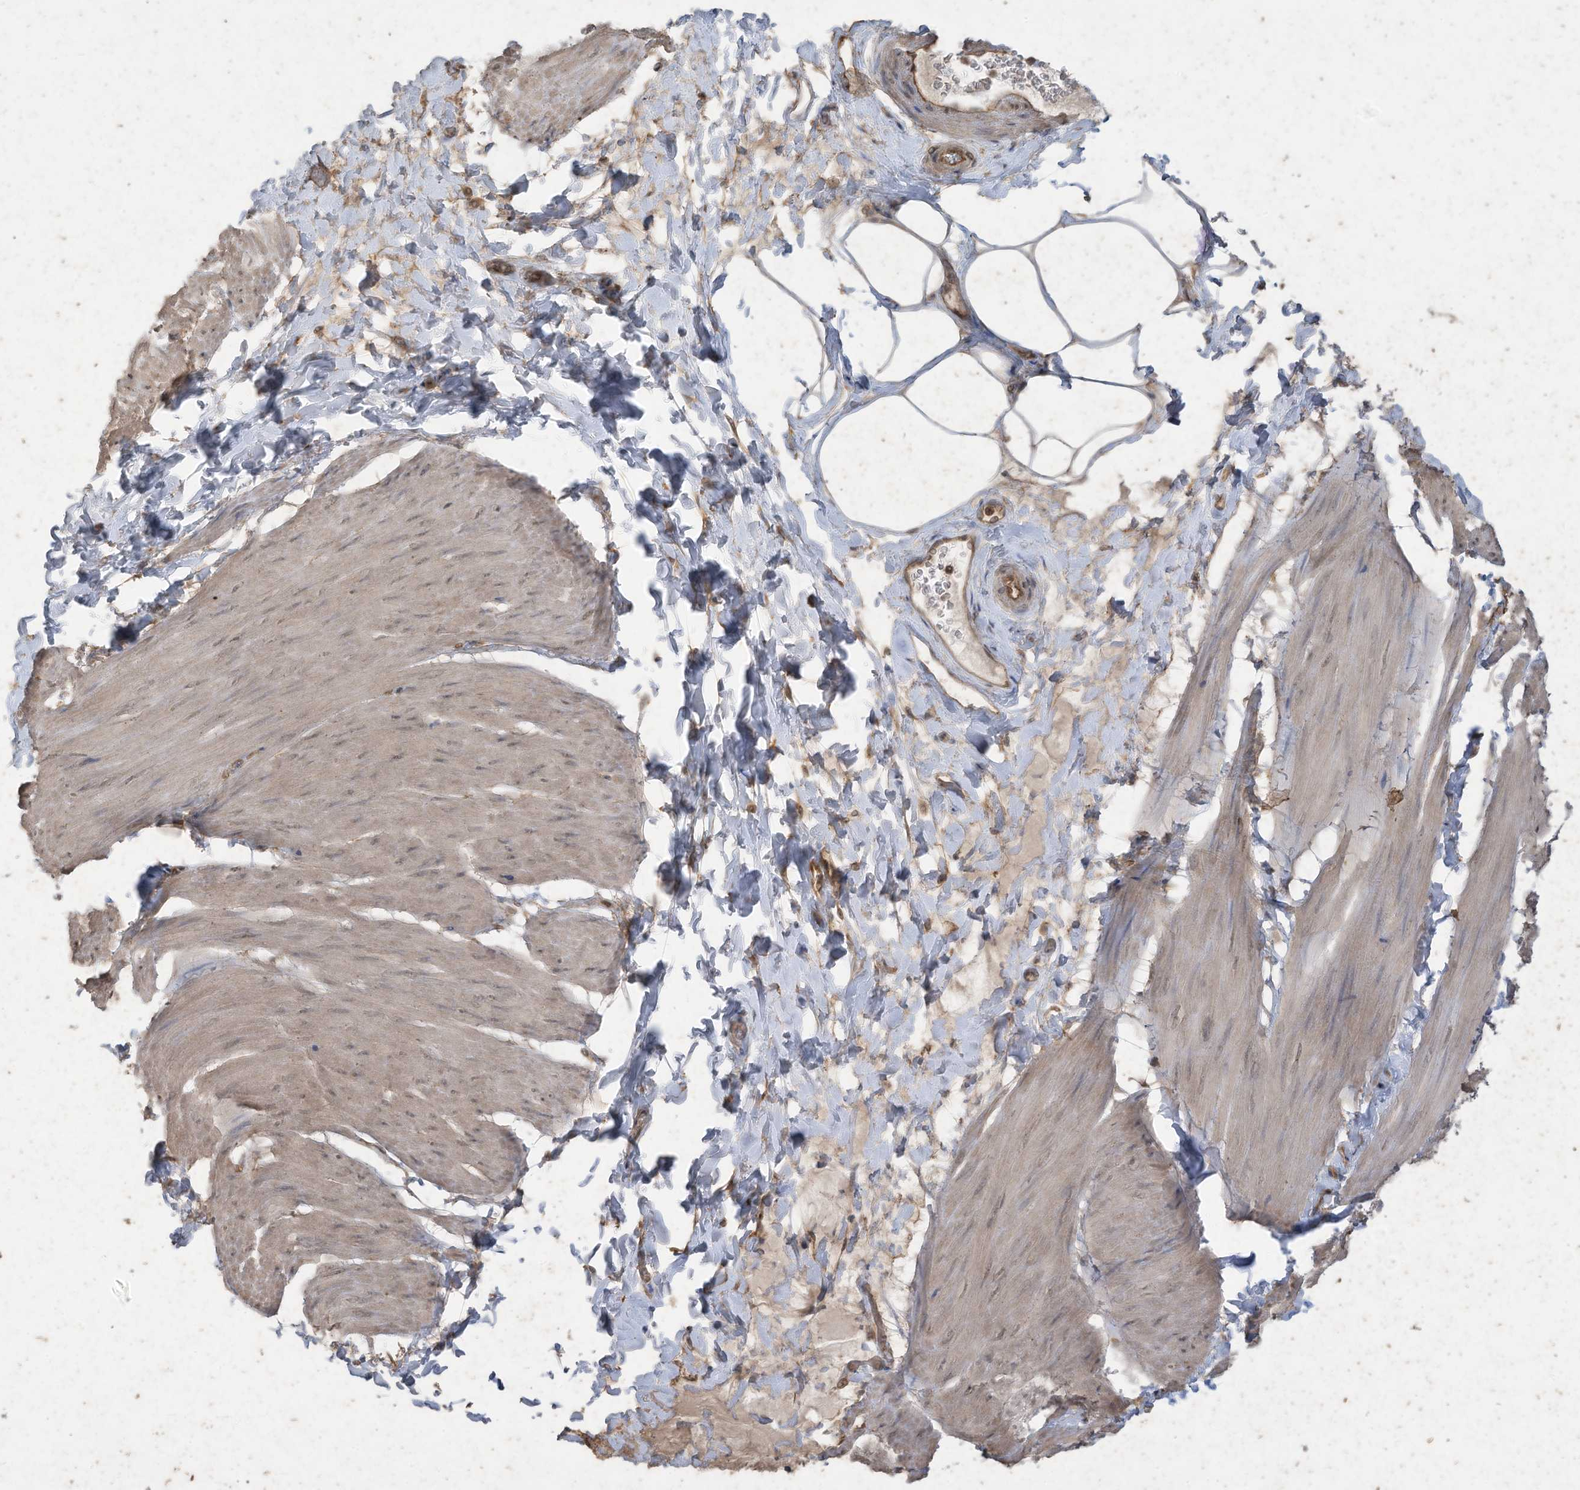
{"staining": {"intensity": "weak", "quantity": "25%-75%", "location": "cytoplasmic/membranous"}, "tissue": "smooth muscle", "cell_type": "Smooth muscle cells", "image_type": "normal", "snomed": [{"axis": "morphology", "description": "Urothelial carcinoma, High grade"}, {"axis": "topography", "description": "Urinary bladder"}], "caption": "IHC of unremarkable human smooth muscle displays low levels of weak cytoplasmic/membranous expression in about 25%-75% of smooth muscle cells. (IHC, brightfield microscopy, high magnification).", "gene": "MATN2", "patient": {"sex": "male", "age": 46}}